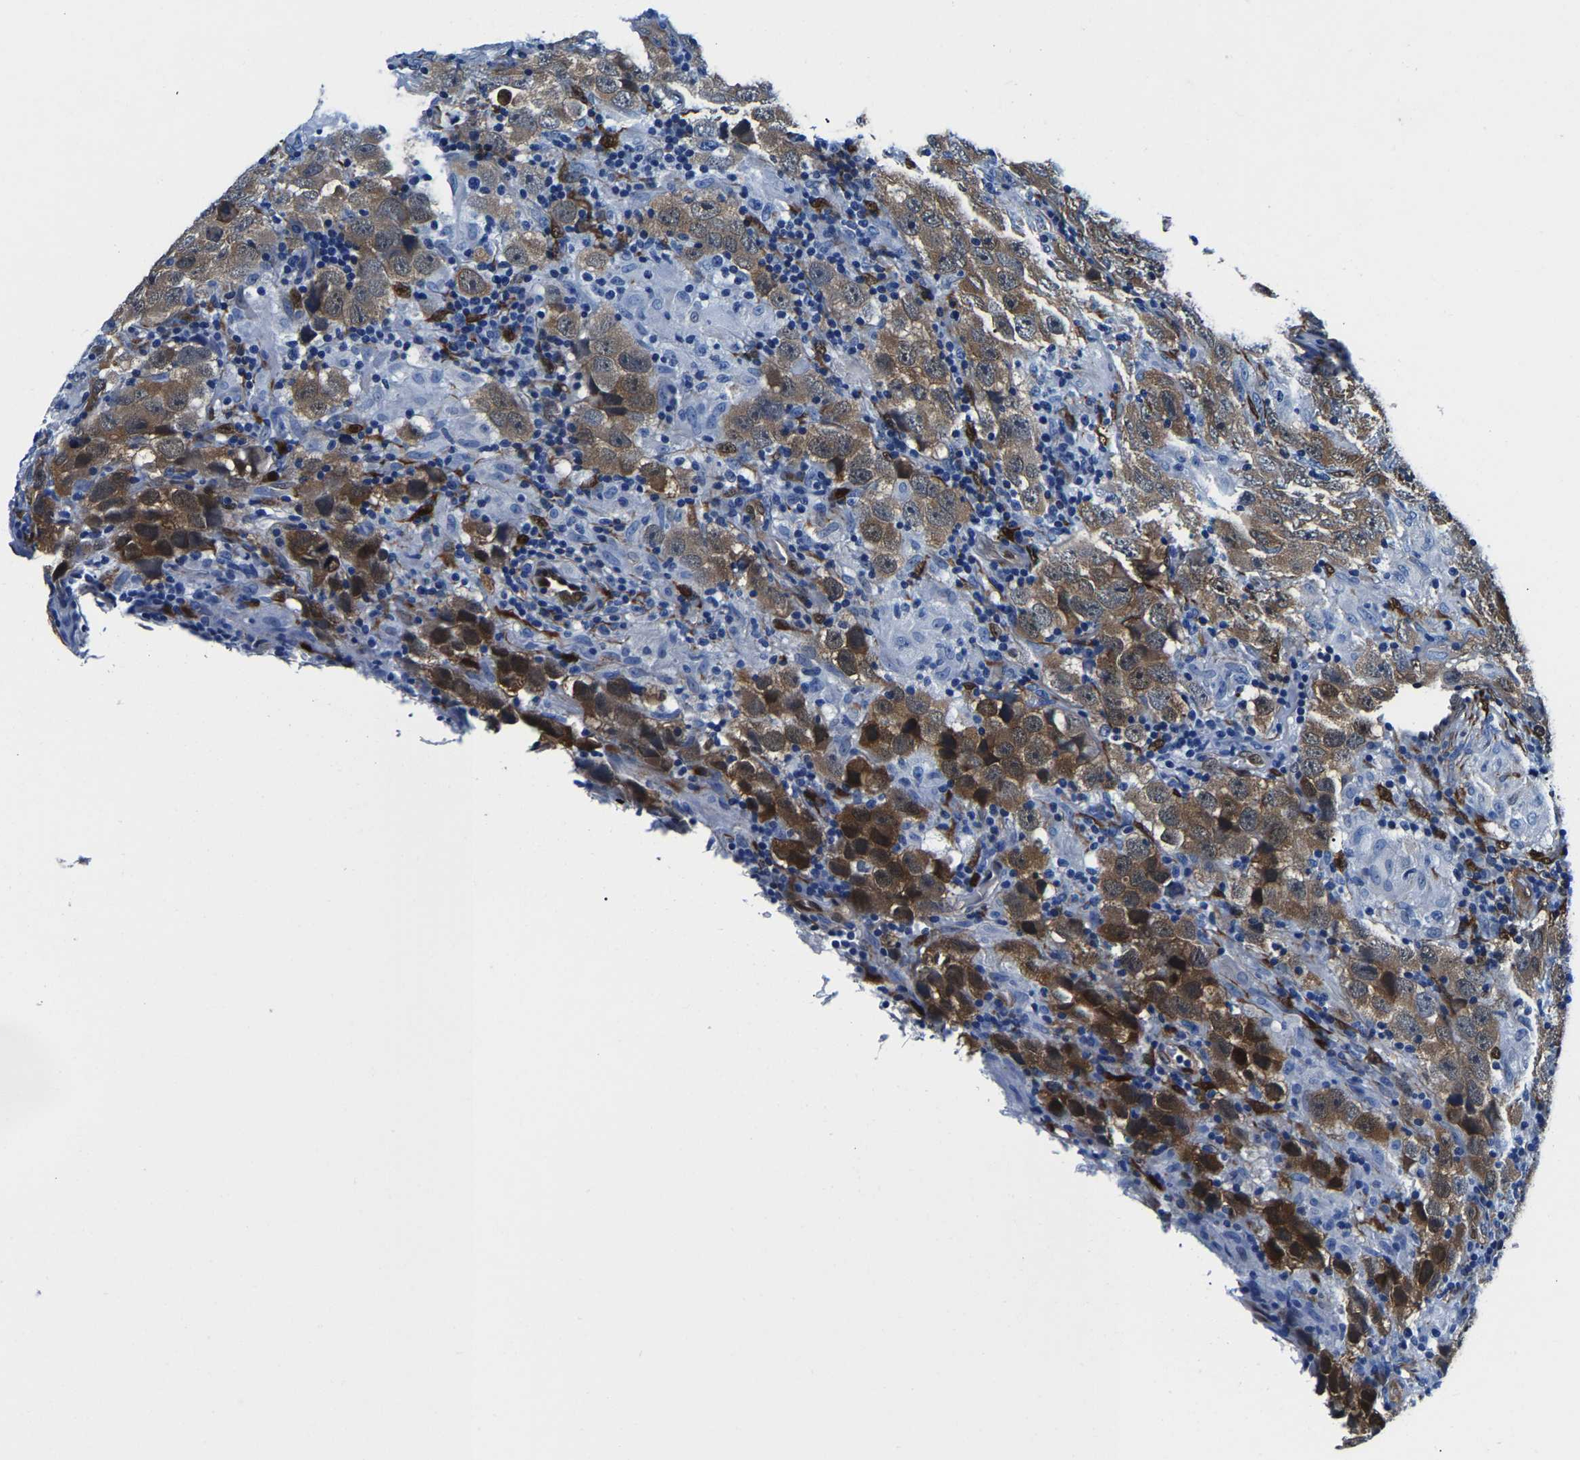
{"staining": {"intensity": "moderate", "quantity": ">75%", "location": "cytoplasmic/membranous"}, "tissue": "testis cancer", "cell_type": "Tumor cells", "image_type": "cancer", "snomed": [{"axis": "morphology", "description": "Carcinoma, Embryonal, NOS"}, {"axis": "topography", "description": "Testis"}], "caption": "Testis cancer (embryonal carcinoma) tissue shows moderate cytoplasmic/membranous staining in approximately >75% of tumor cells (IHC, brightfield microscopy, high magnification).", "gene": "S100A13", "patient": {"sex": "male", "age": 21}}